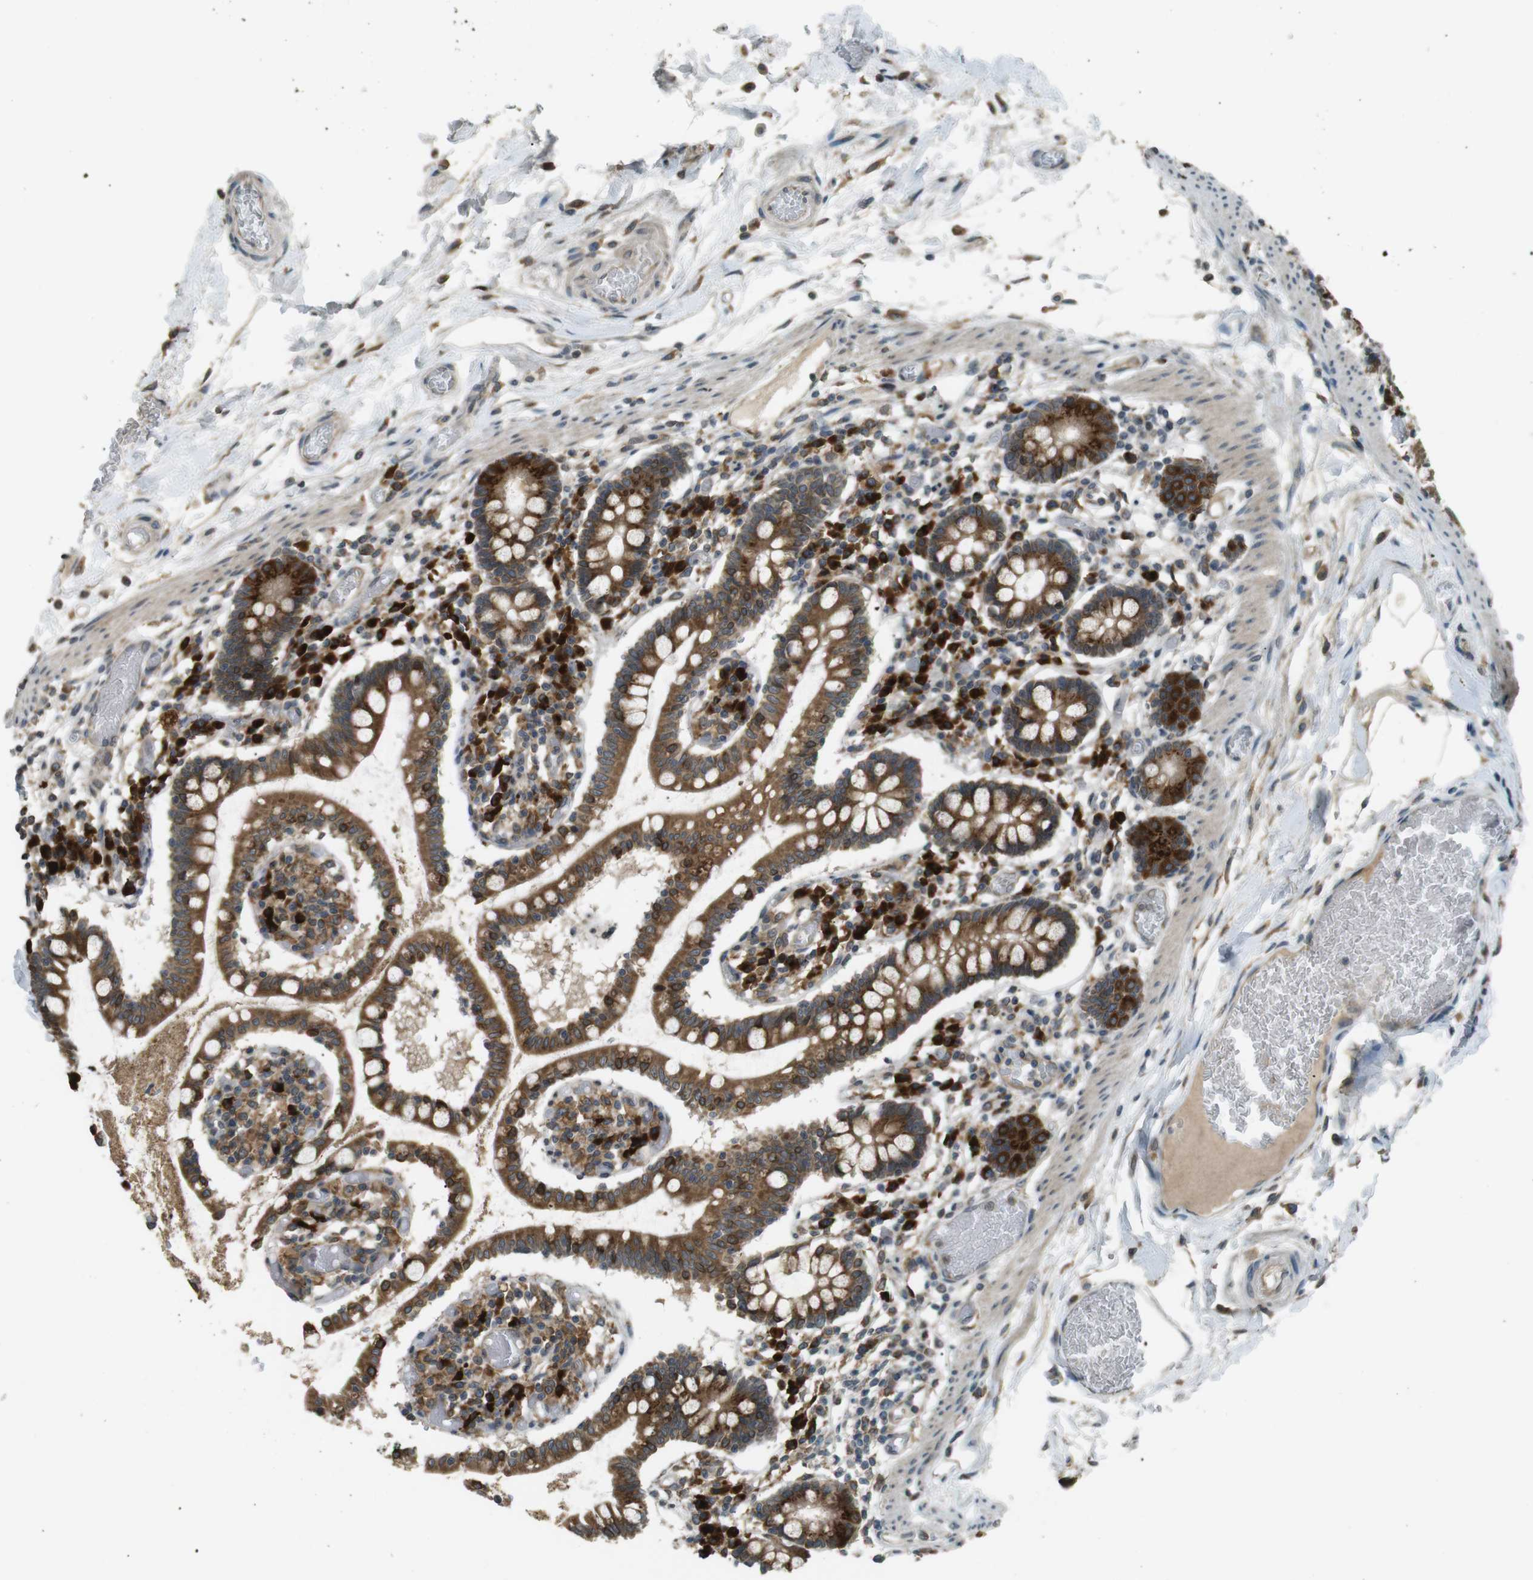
{"staining": {"intensity": "strong", "quantity": ">75%", "location": "cytoplasmic/membranous"}, "tissue": "small intestine", "cell_type": "Glandular cells", "image_type": "normal", "snomed": [{"axis": "morphology", "description": "Normal tissue, NOS"}, {"axis": "topography", "description": "Small intestine"}], "caption": "Immunohistochemical staining of unremarkable small intestine reveals strong cytoplasmic/membranous protein expression in about >75% of glandular cells.", "gene": "TMED4", "patient": {"sex": "female", "age": 61}}